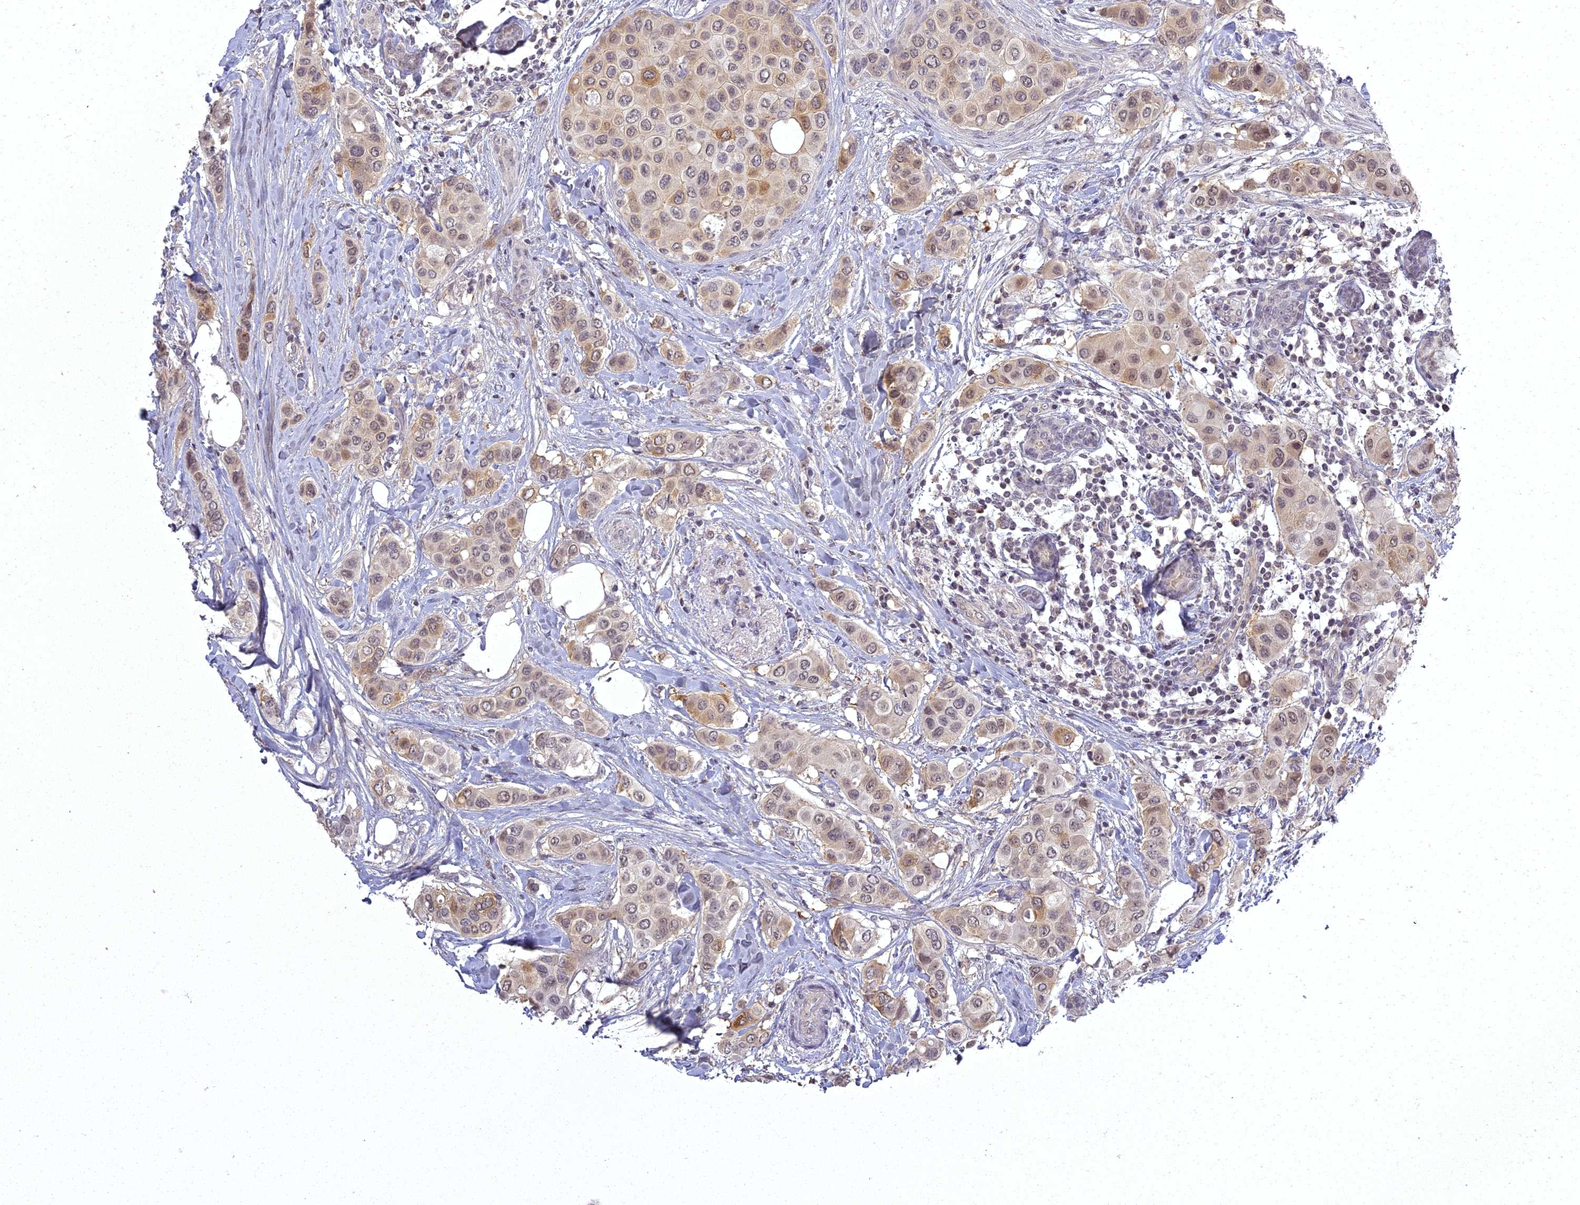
{"staining": {"intensity": "moderate", "quantity": "25%-75%", "location": "cytoplasmic/membranous"}, "tissue": "breast cancer", "cell_type": "Tumor cells", "image_type": "cancer", "snomed": [{"axis": "morphology", "description": "Lobular carcinoma"}, {"axis": "topography", "description": "Breast"}], "caption": "Immunohistochemical staining of human breast cancer exhibits medium levels of moderate cytoplasmic/membranous protein positivity in approximately 25%-75% of tumor cells.", "gene": "ING5", "patient": {"sex": "female", "age": 51}}